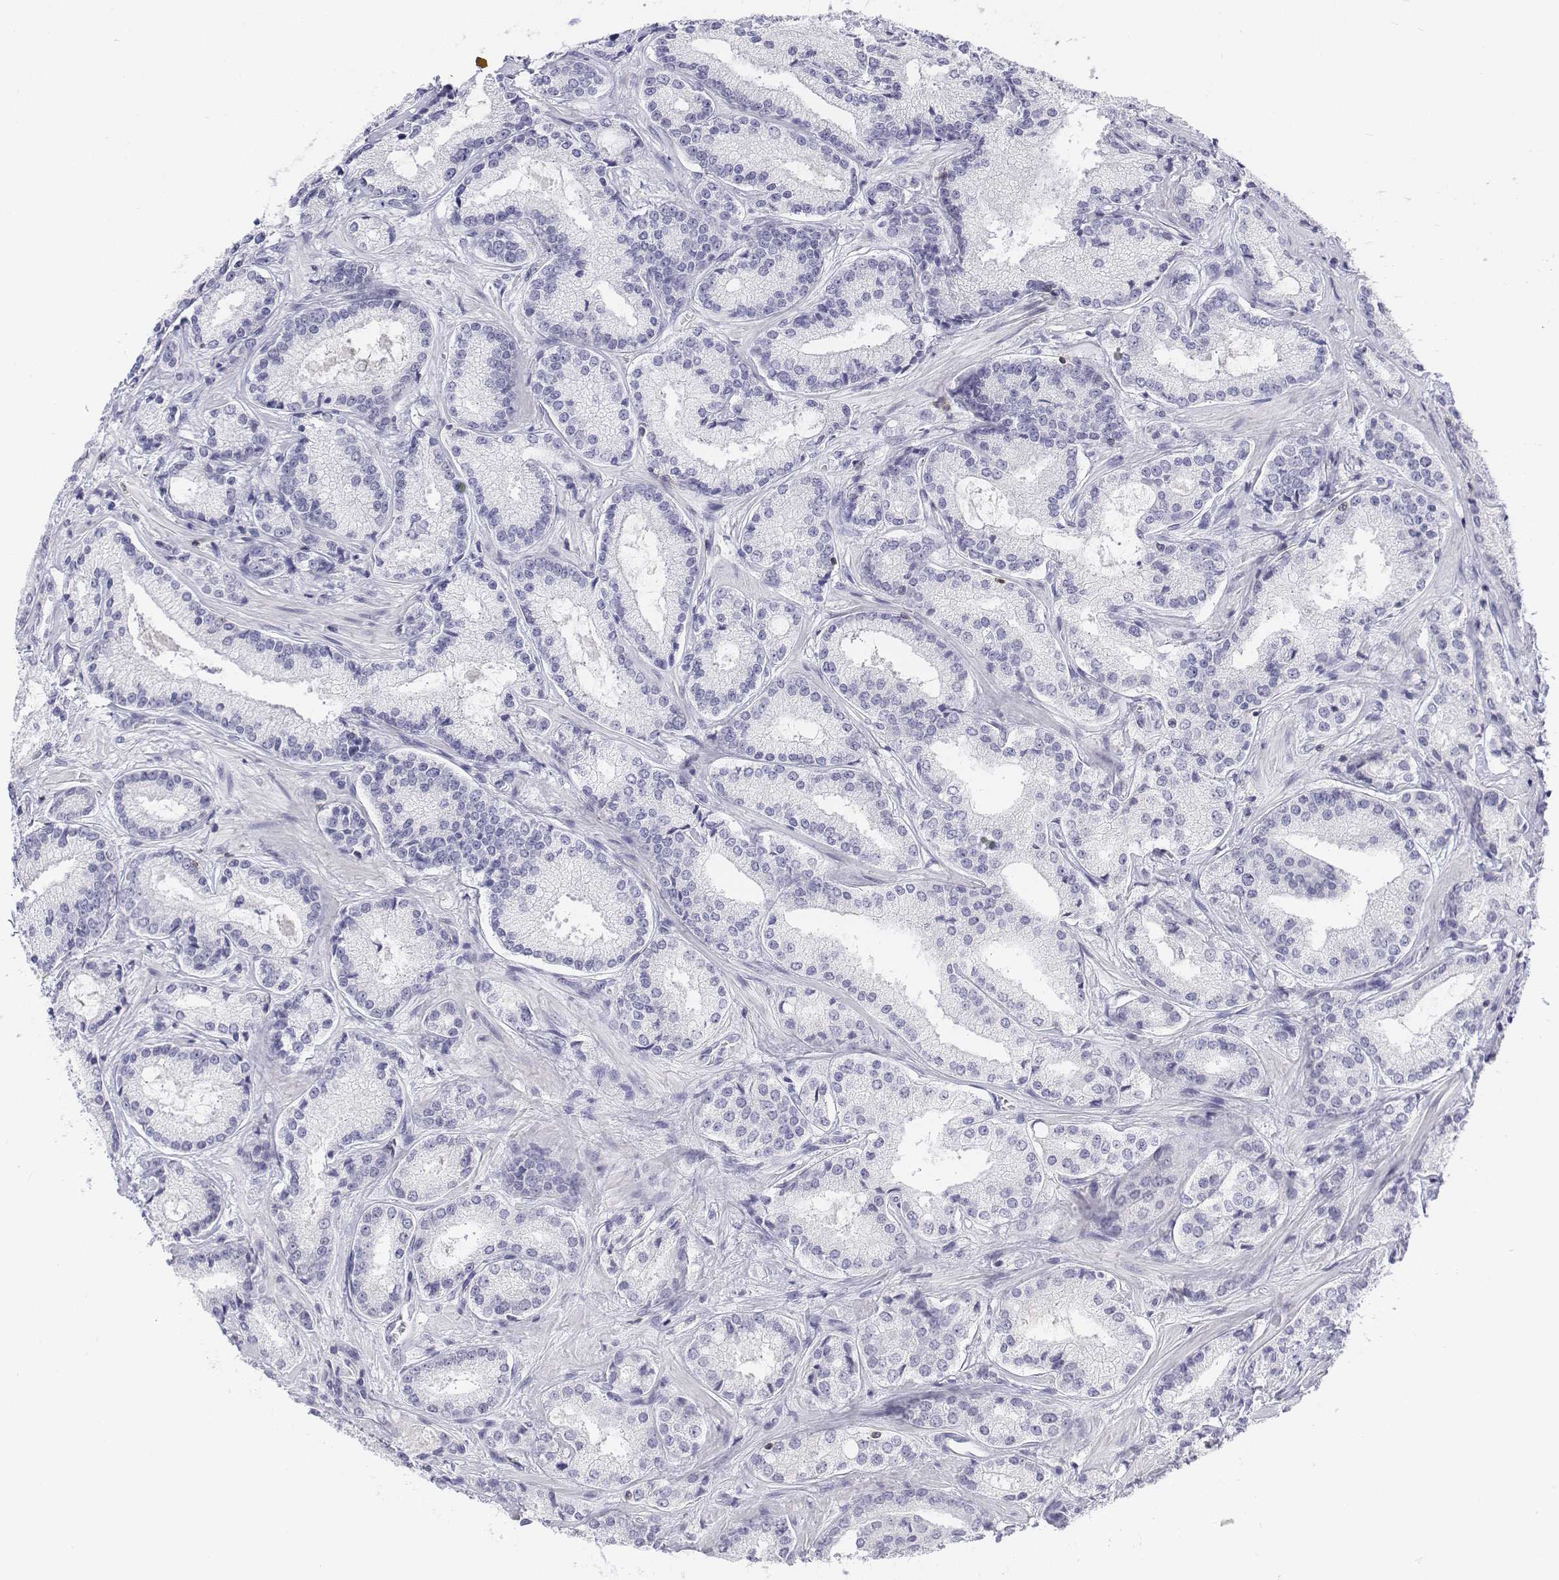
{"staining": {"intensity": "negative", "quantity": "none", "location": "none"}, "tissue": "prostate cancer", "cell_type": "Tumor cells", "image_type": "cancer", "snomed": [{"axis": "morphology", "description": "Adenocarcinoma, Low grade"}, {"axis": "topography", "description": "Prostate"}], "caption": "Immunohistochemistry (IHC) histopathology image of neoplastic tissue: prostate cancer stained with DAB shows no significant protein positivity in tumor cells.", "gene": "CD3E", "patient": {"sex": "male", "age": 56}}